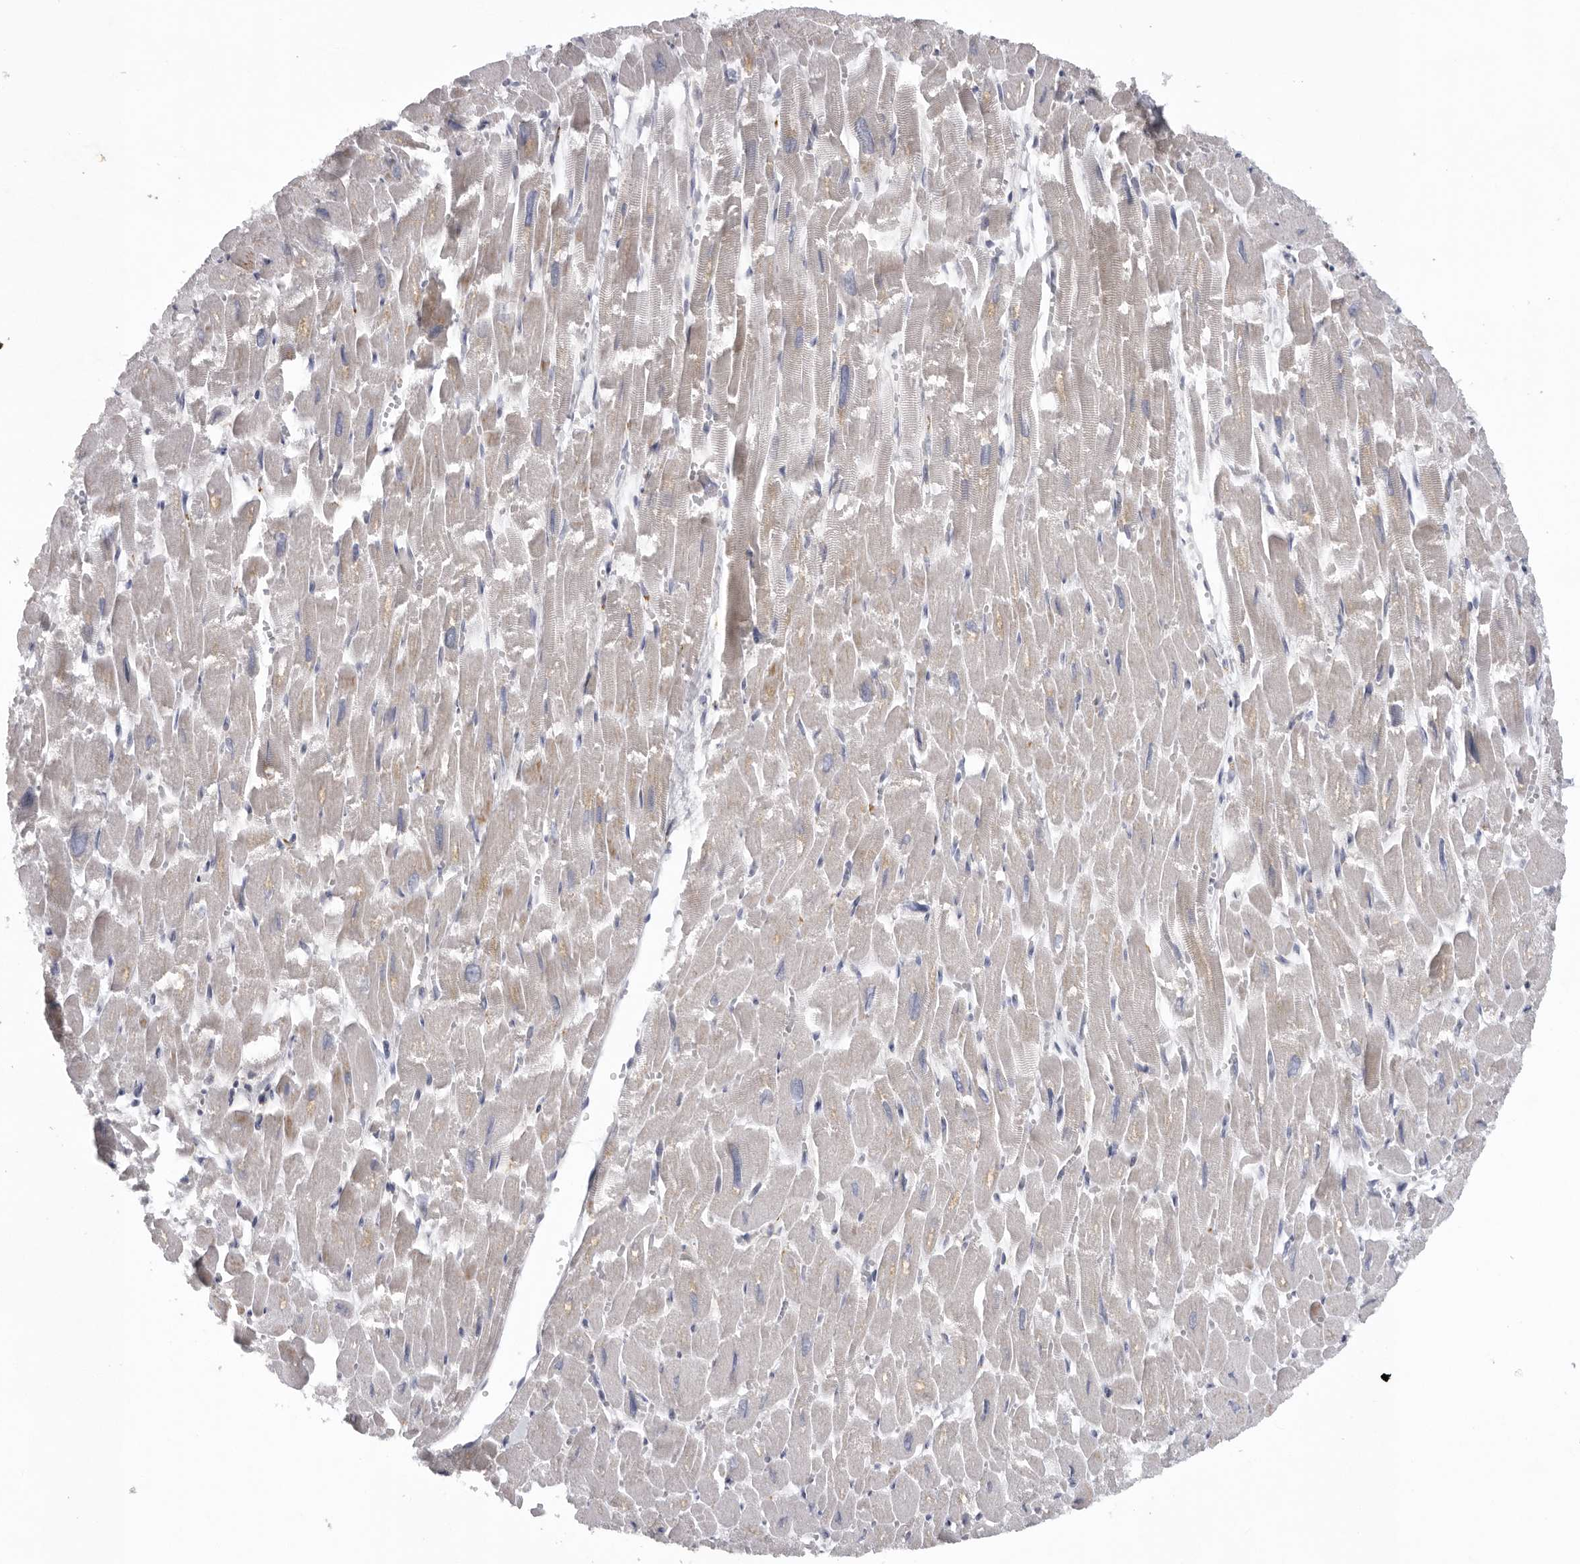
{"staining": {"intensity": "moderate", "quantity": "25%-75%", "location": "cytoplasmic/membranous"}, "tissue": "heart muscle", "cell_type": "Cardiomyocytes", "image_type": "normal", "snomed": [{"axis": "morphology", "description": "Normal tissue, NOS"}, {"axis": "topography", "description": "Heart"}], "caption": "Protein expression by IHC shows moderate cytoplasmic/membranous staining in about 25%-75% of cardiomyocytes in unremarkable heart muscle. (DAB IHC, brown staining for protein, blue staining for nuclei).", "gene": "USP24", "patient": {"sex": "male", "age": 54}}